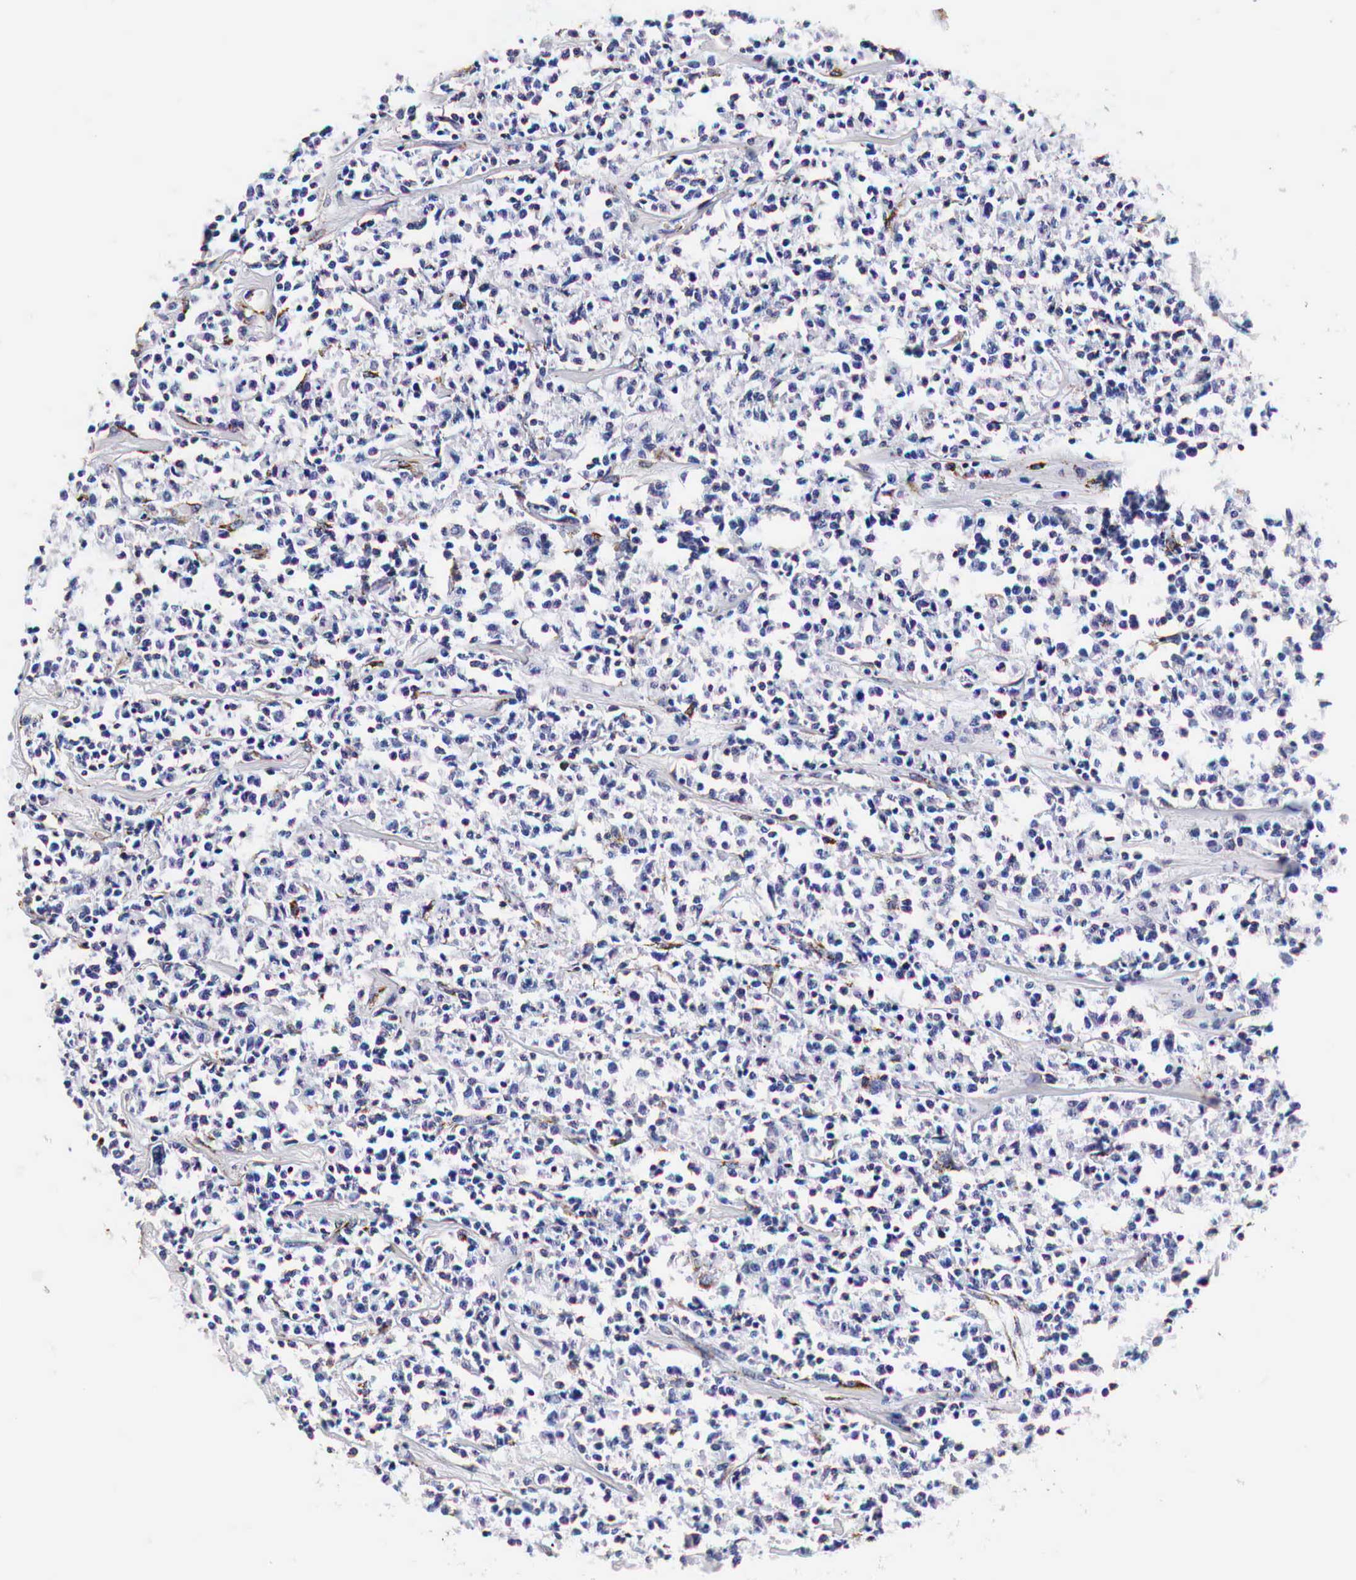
{"staining": {"intensity": "weak", "quantity": "<25%", "location": "cytoplasmic/membranous"}, "tissue": "lymphoma", "cell_type": "Tumor cells", "image_type": "cancer", "snomed": [{"axis": "morphology", "description": "Malignant lymphoma, non-Hodgkin's type, Low grade"}, {"axis": "topography", "description": "Small intestine"}], "caption": "This is an IHC micrograph of malignant lymphoma, non-Hodgkin's type (low-grade). There is no staining in tumor cells.", "gene": "CKAP4", "patient": {"sex": "female", "age": 59}}